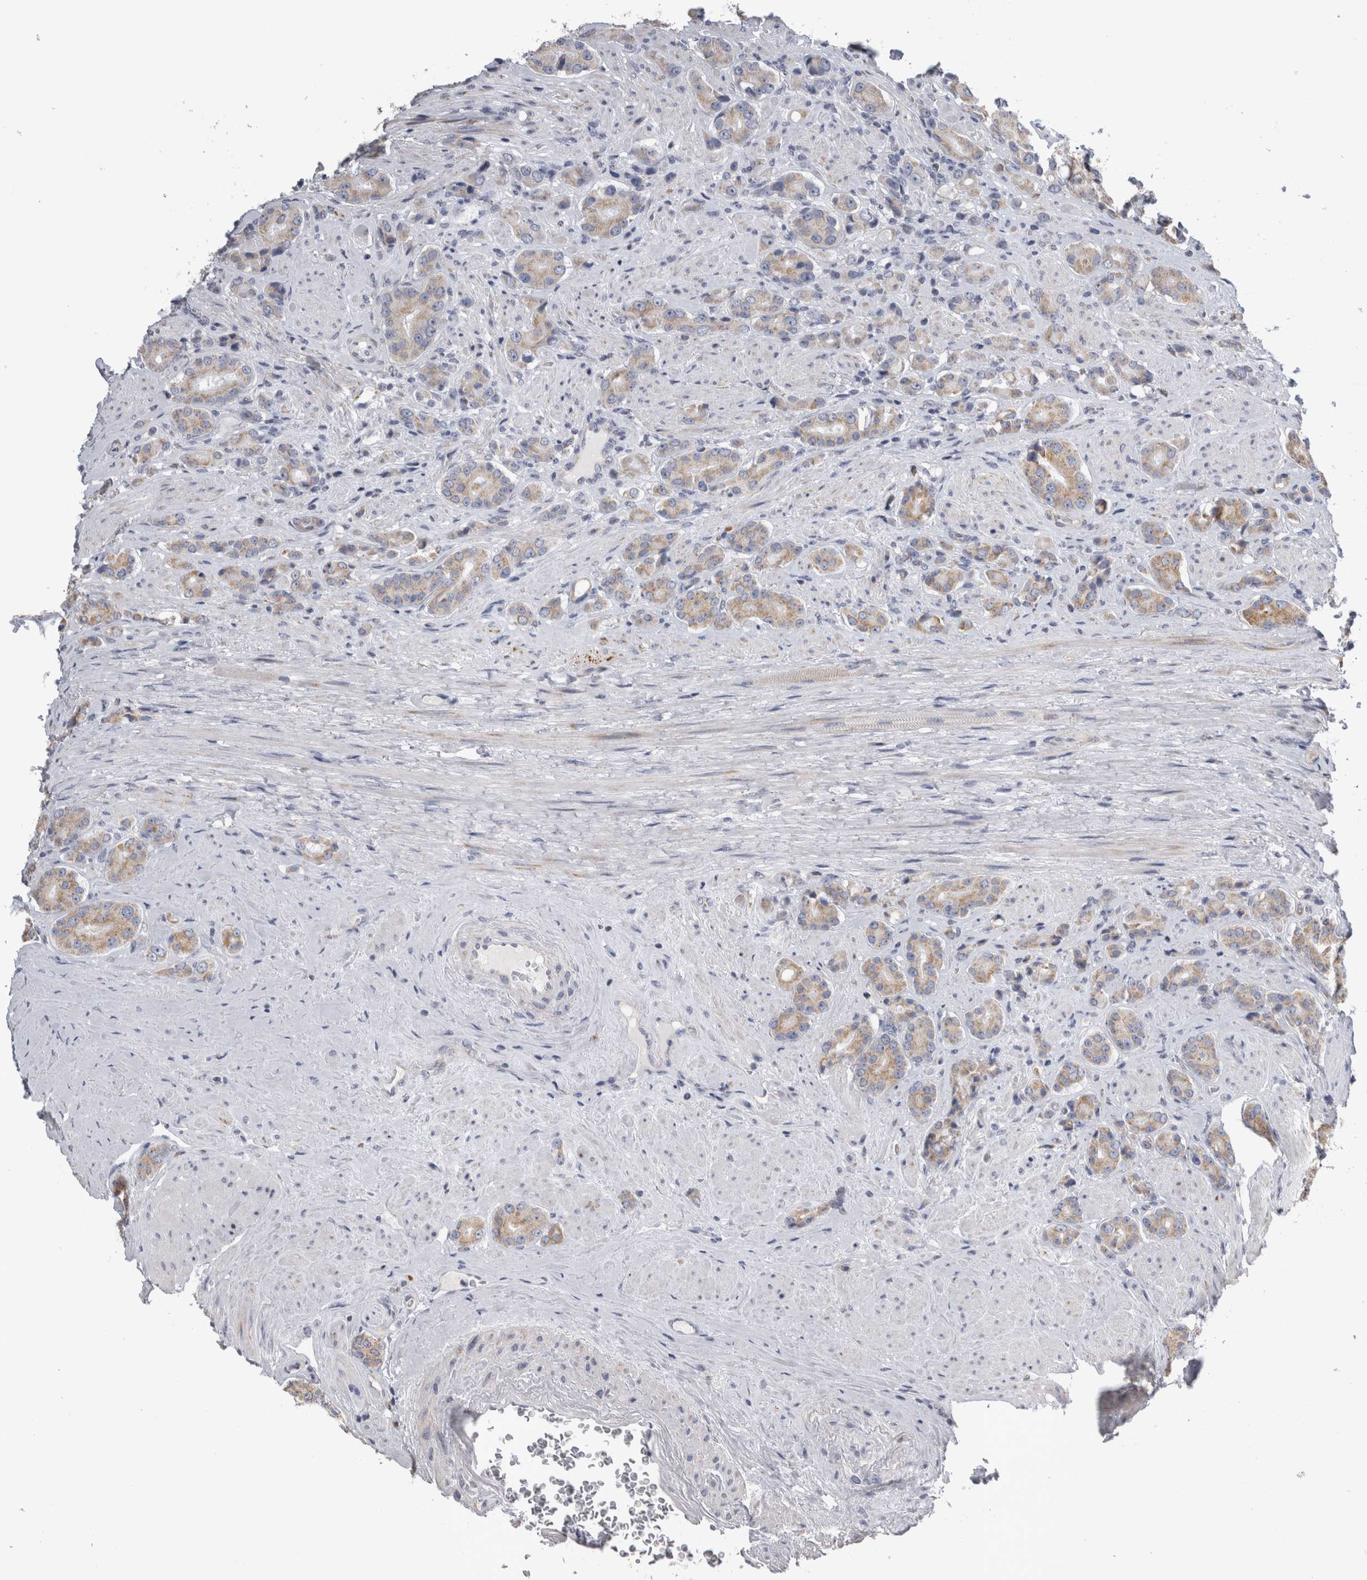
{"staining": {"intensity": "weak", "quantity": "<25%", "location": "cytoplasmic/membranous"}, "tissue": "prostate cancer", "cell_type": "Tumor cells", "image_type": "cancer", "snomed": [{"axis": "morphology", "description": "Adenocarcinoma, High grade"}, {"axis": "topography", "description": "Prostate"}], "caption": "IHC of human high-grade adenocarcinoma (prostate) reveals no expression in tumor cells.", "gene": "DHRS4", "patient": {"sex": "male", "age": 71}}